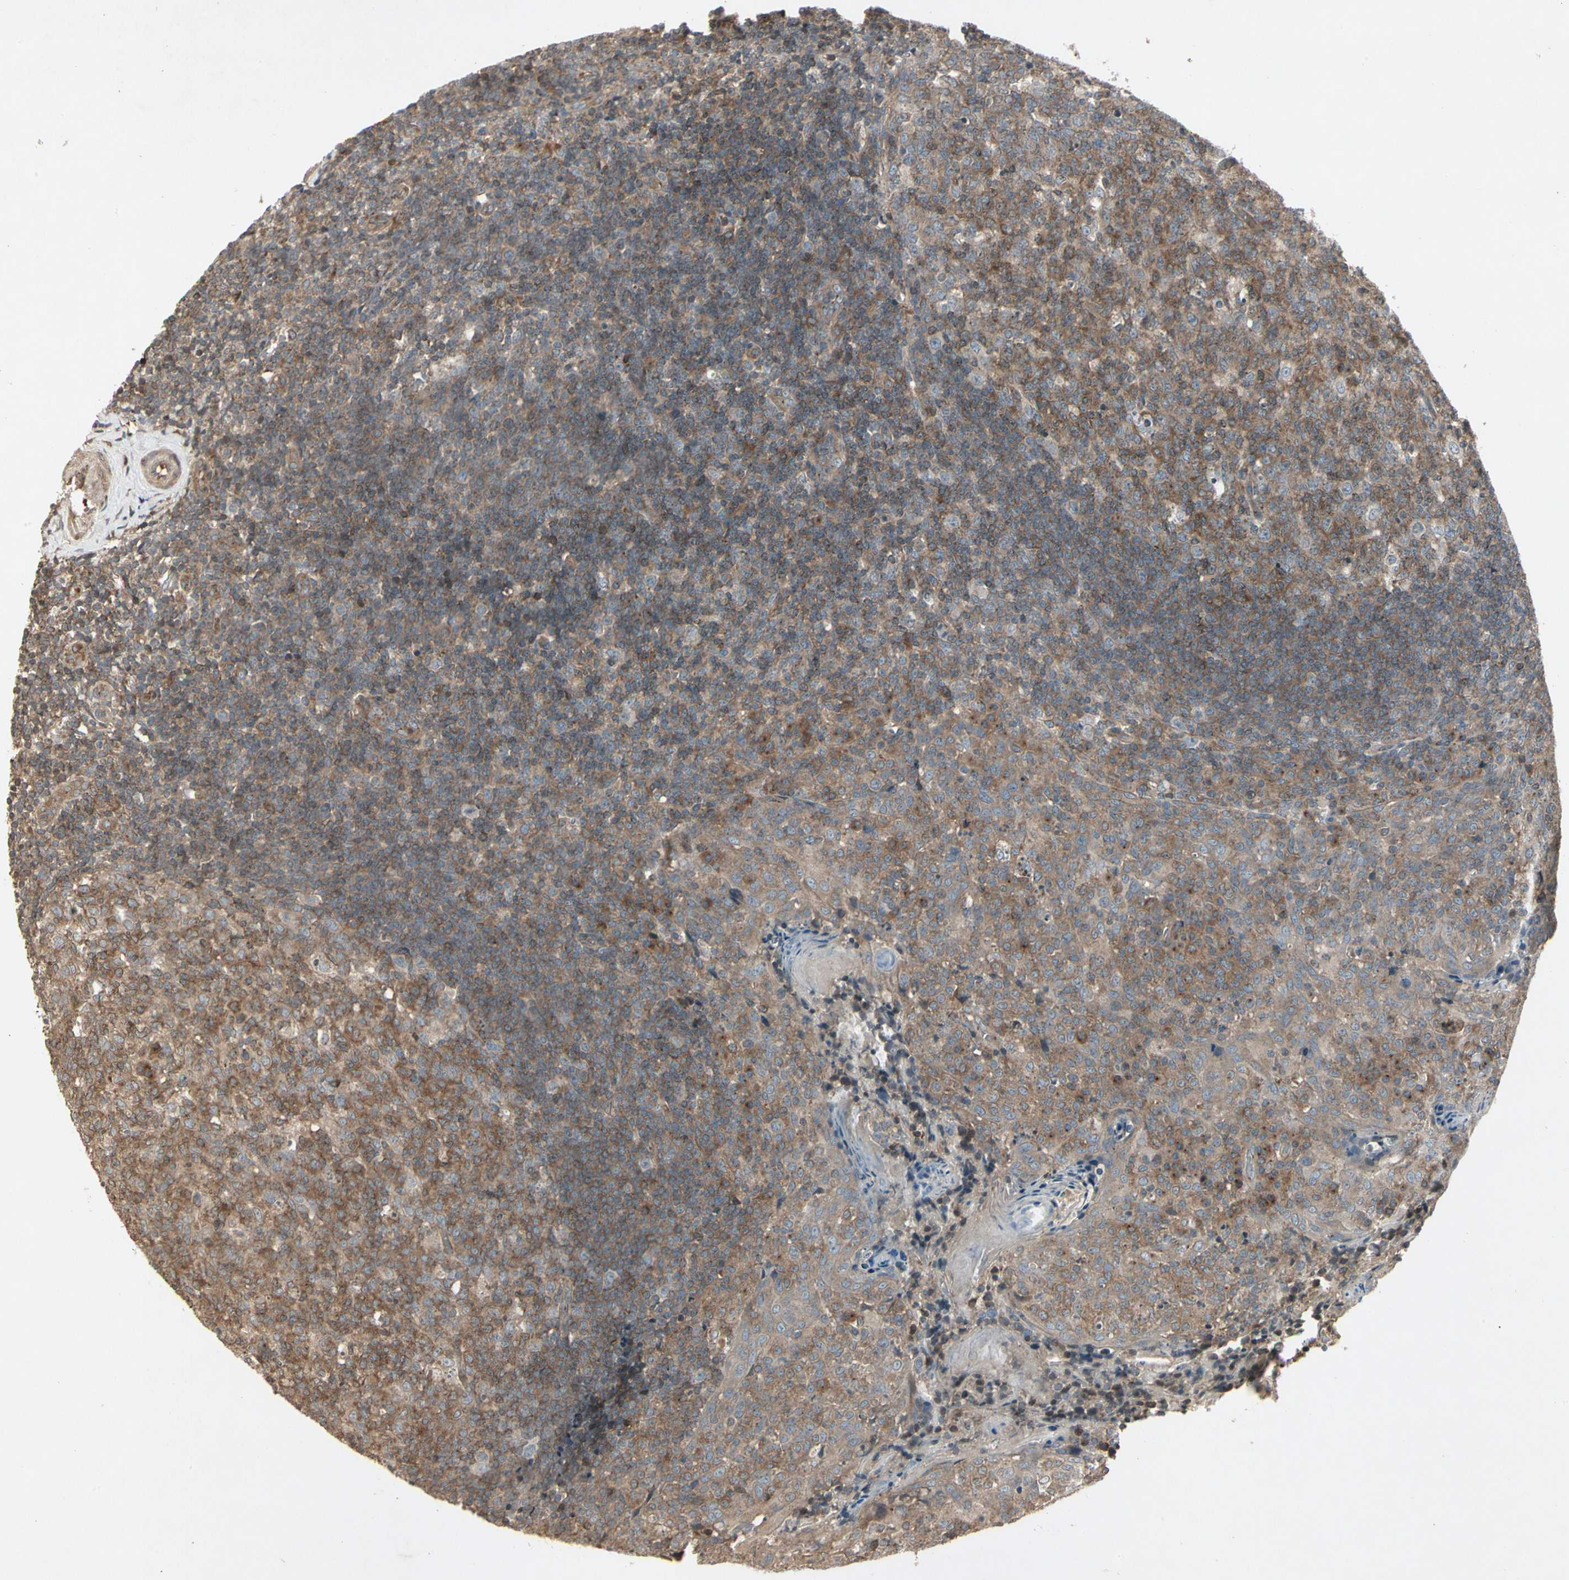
{"staining": {"intensity": "moderate", "quantity": ">75%", "location": "cytoplasmic/membranous"}, "tissue": "tonsil", "cell_type": "Germinal center cells", "image_type": "normal", "snomed": [{"axis": "morphology", "description": "Normal tissue, NOS"}, {"axis": "topography", "description": "Tonsil"}], "caption": "Protein analysis of unremarkable tonsil reveals moderate cytoplasmic/membranous expression in about >75% of germinal center cells.", "gene": "TEK", "patient": {"sex": "female", "age": 19}}